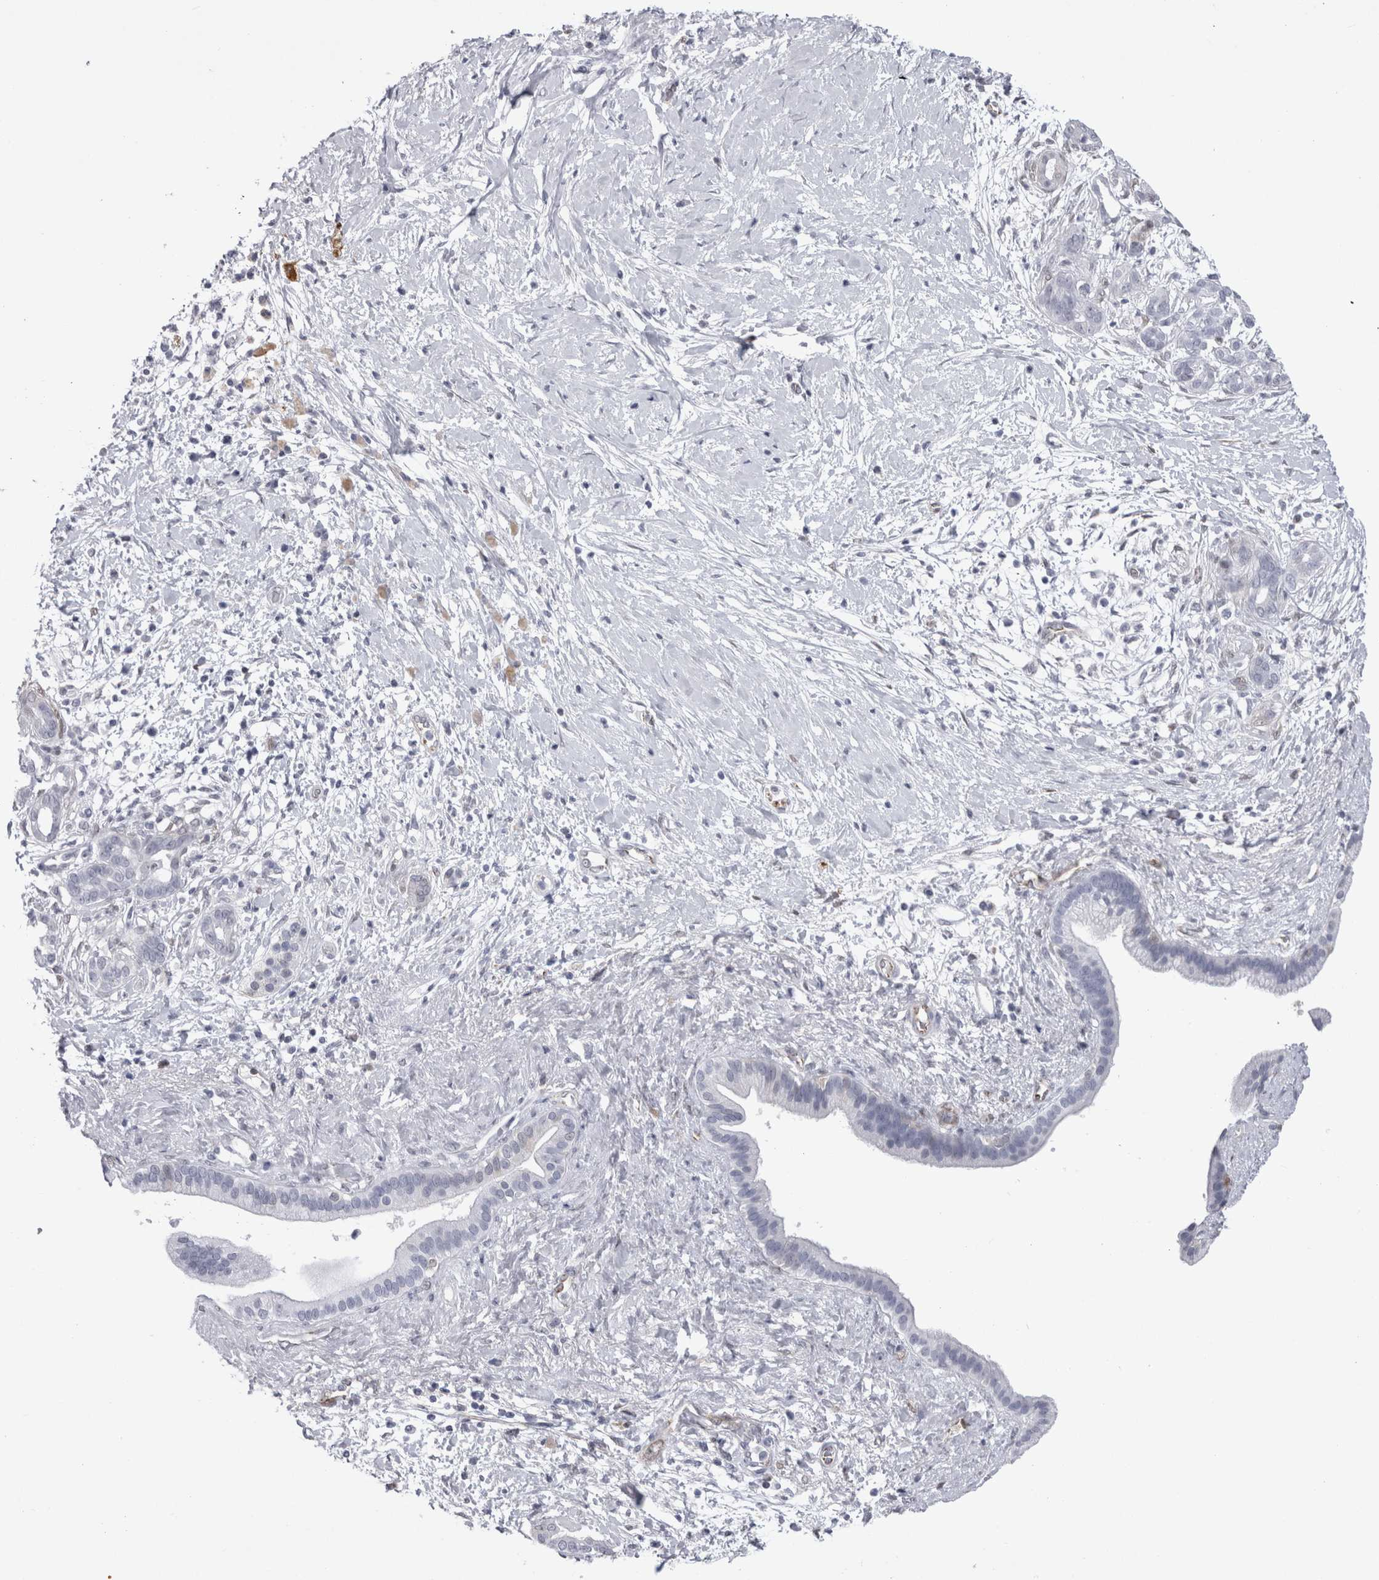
{"staining": {"intensity": "negative", "quantity": "none", "location": "none"}, "tissue": "pancreatic cancer", "cell_type": "Tumor cells", "image_type": "cancer", "snomed": [{"axis": "morphology", "description": "Adenocarcinoma, NOS"}, {"axis": "topography", "description": "Pancreas"}], "caption": "This is an IHC micrograph of pancreatic cancer. There is no positivity in tumor cells.", "gene": "ACOT7", "patient": {"sex": "male", "age": 58}}